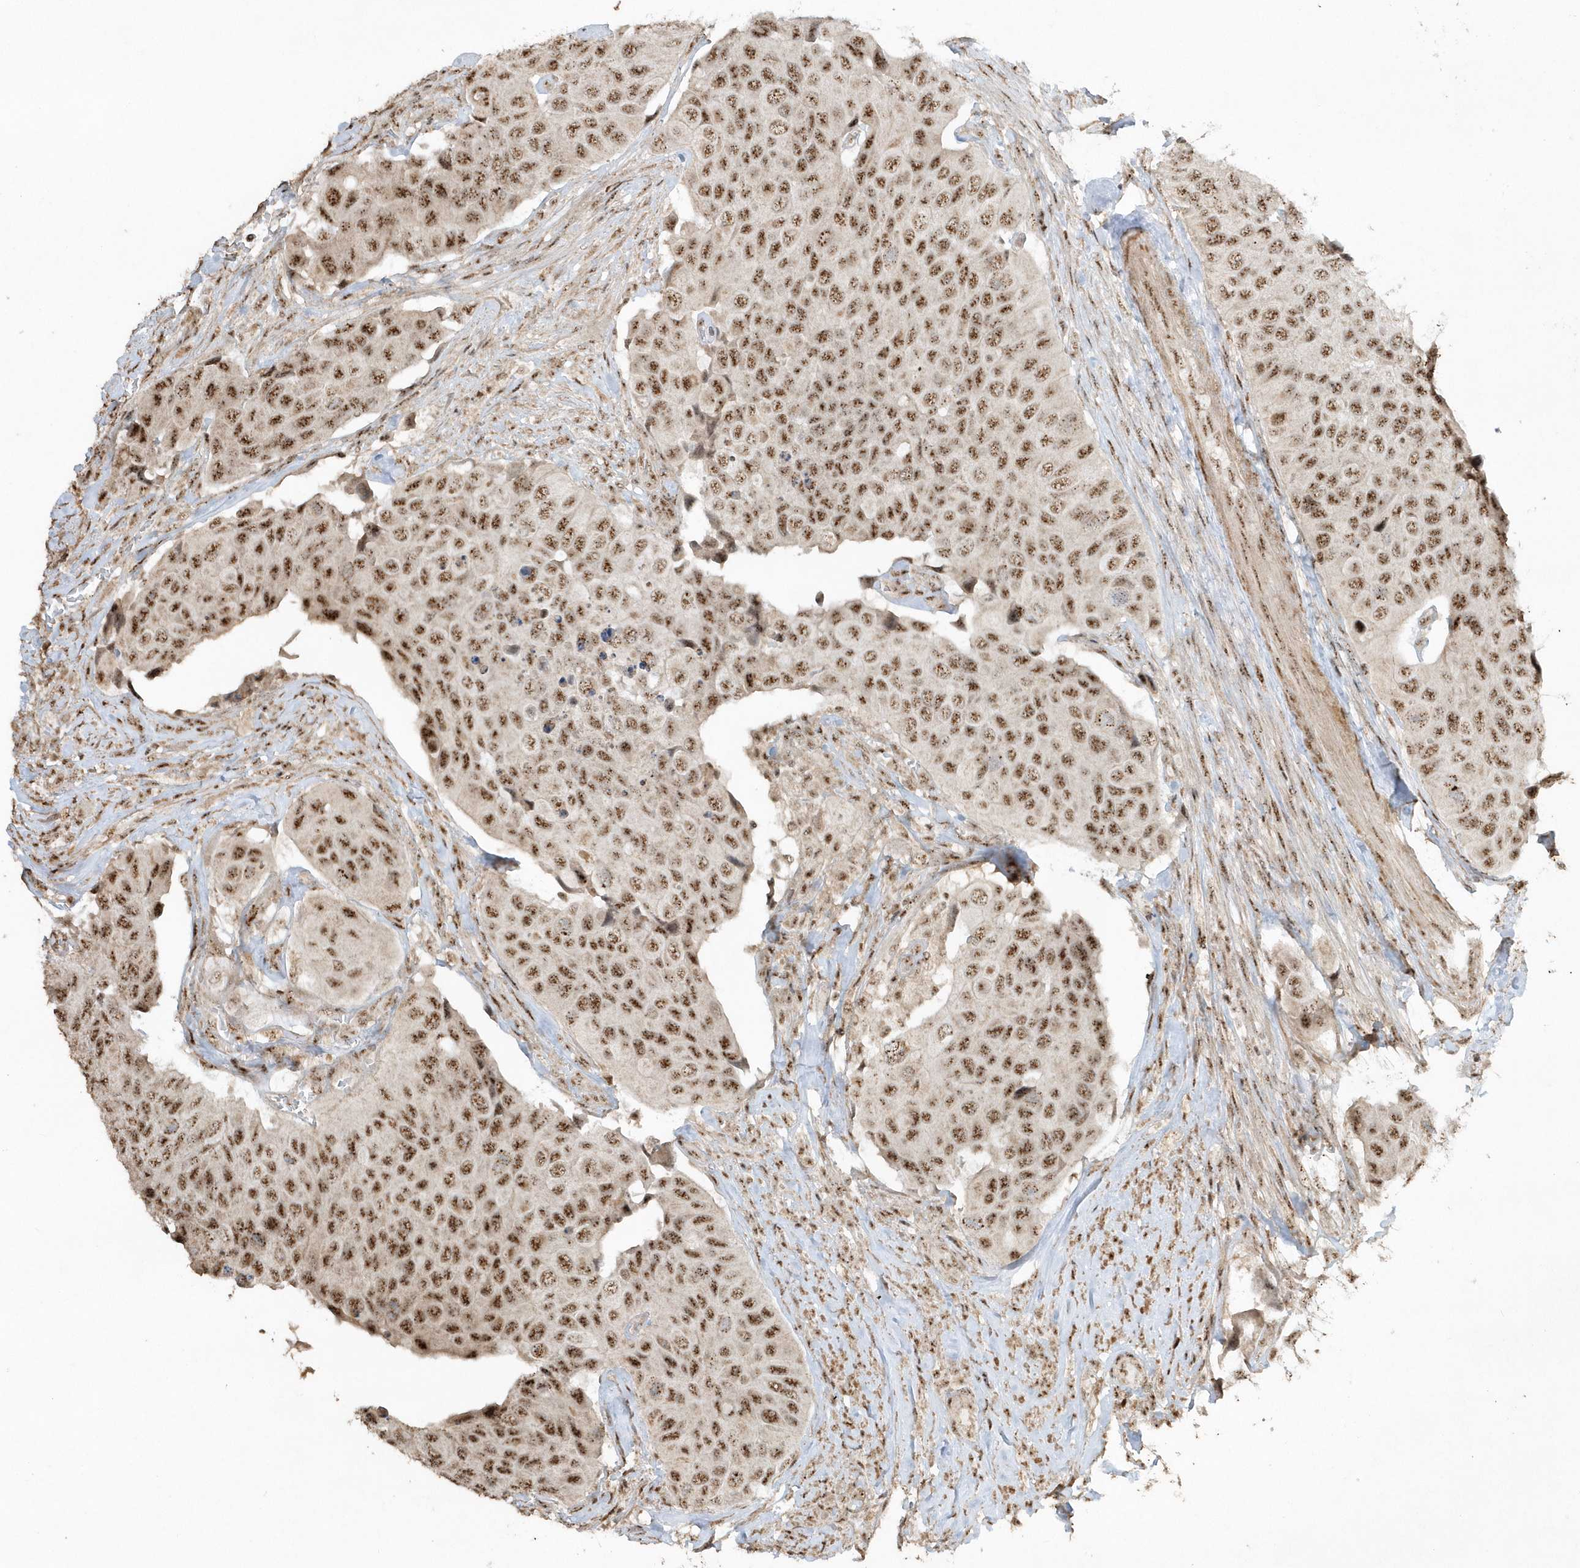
{"staining": {"intensity": "moderate", "quantity": ">75%", "location": "nuclear"}, "tissue": "urothelial cancer", "cell_type": "Tumor cells", "image_type": "cancer", "snomed": [{"axis": "morphology", "description": "Urothelial carcinoma, High grade"}, {"axis": "topography", "description": "Urinary bladder"}], "caption": "Approximately >75% of tumor cells in human high-grade urothelial carcinoma exhibit moderate nuclear protein positivity as visualized by brown immunohistochemical staining.", "gene": "POLR3B", "patient": {"sex": "male", "age": 74}}